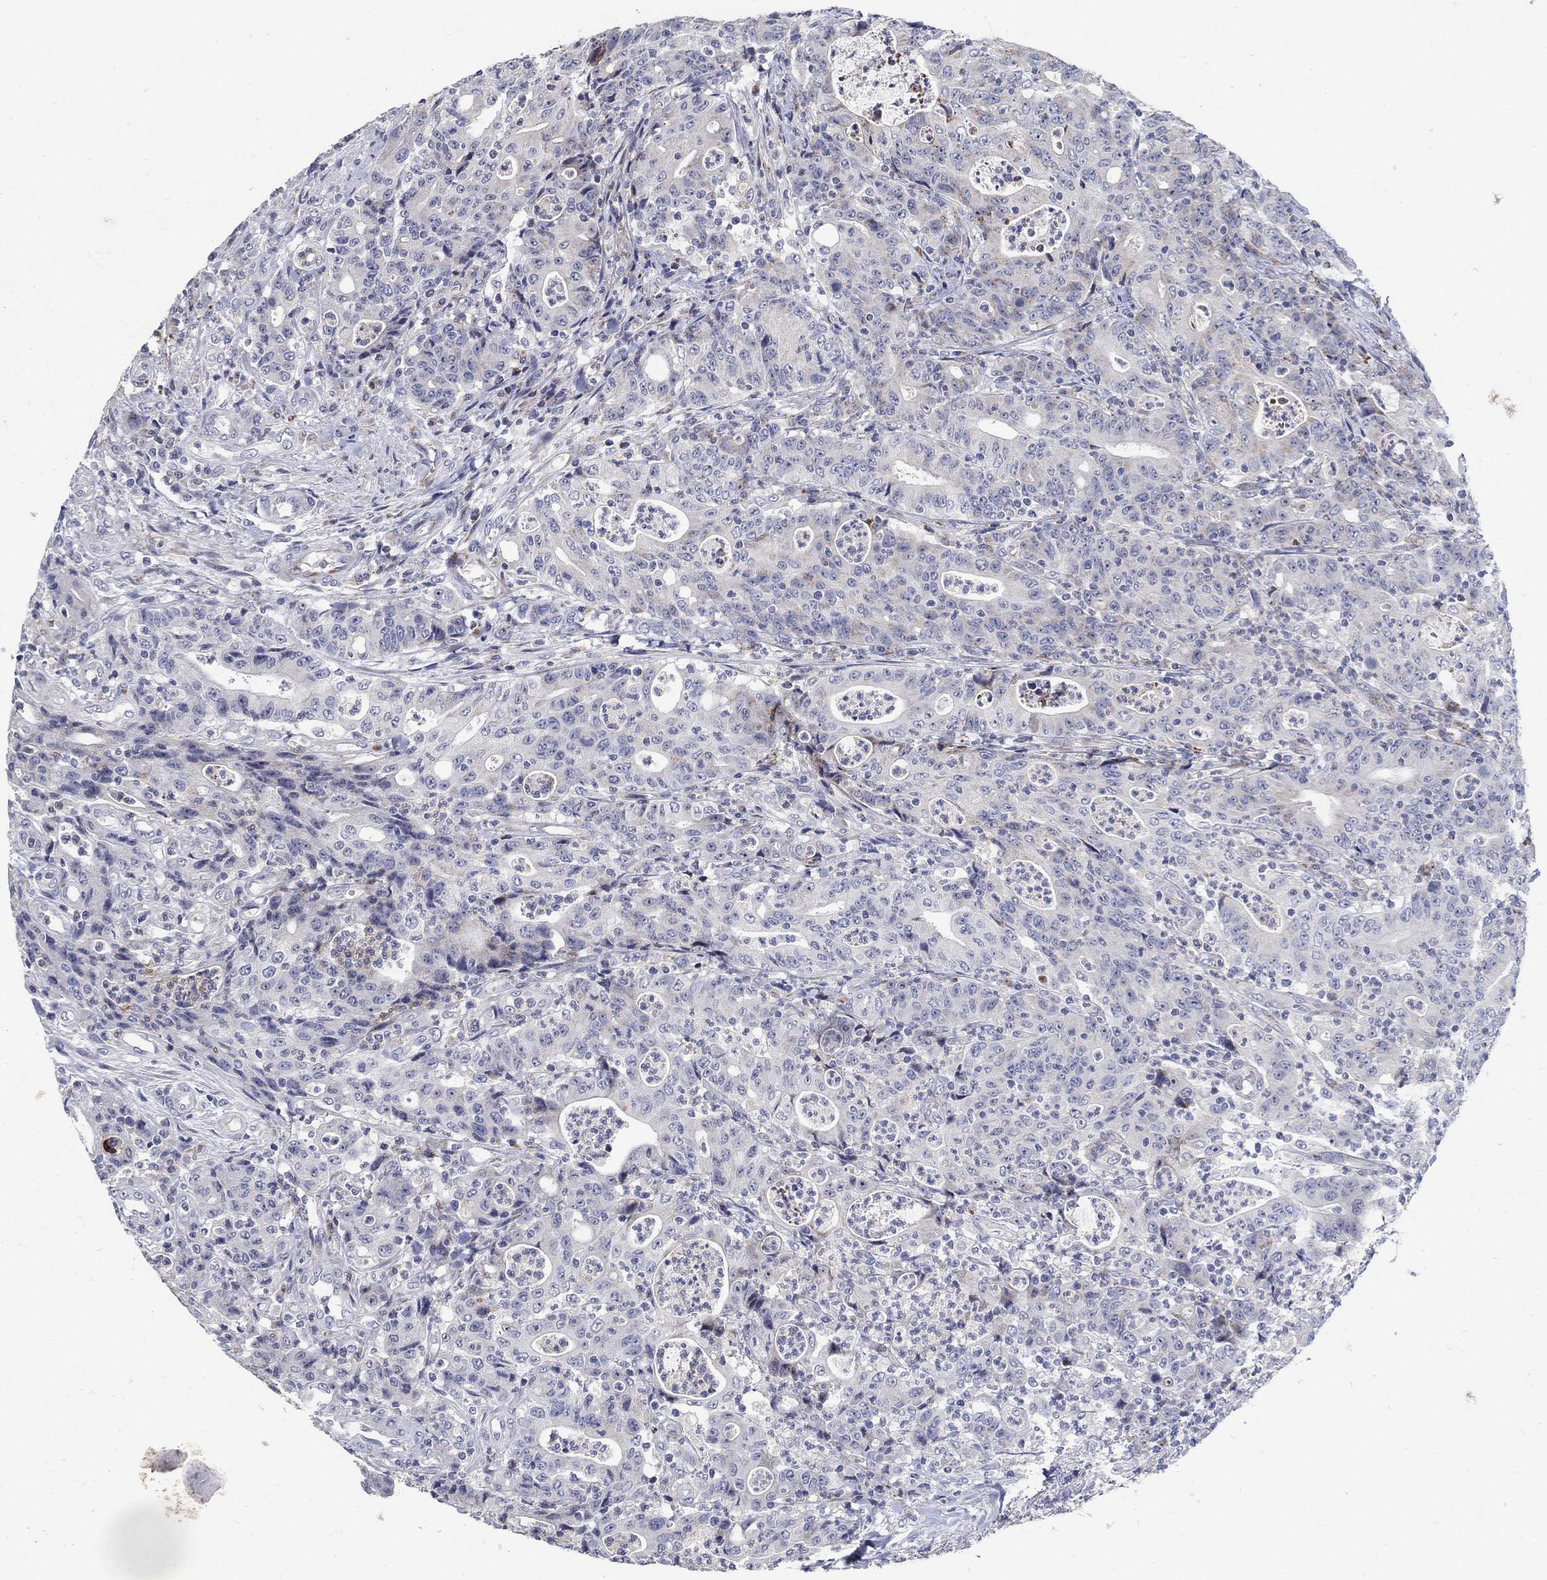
{"staining": {"intensity": "negative", "quantity": "none", "location": "none"}, "tissue": "colorectal cancer", "cell_type": "Tumor cells", "image_type": "cancer", "snomed": [{"axis": "morphology", "description": "Adenocarcinoma, NOS"}, {"axis": "topography", "description": "Colon"}], "caption": "A high-resolution photomicrograph shows immunohistochemistry (IHC) staining of colorectal cancer (adenocarcinoma), which displays no significant positivity in tumor cells.", "gene": "HMX2", "patient": {"sex": "male", "age": 70}}